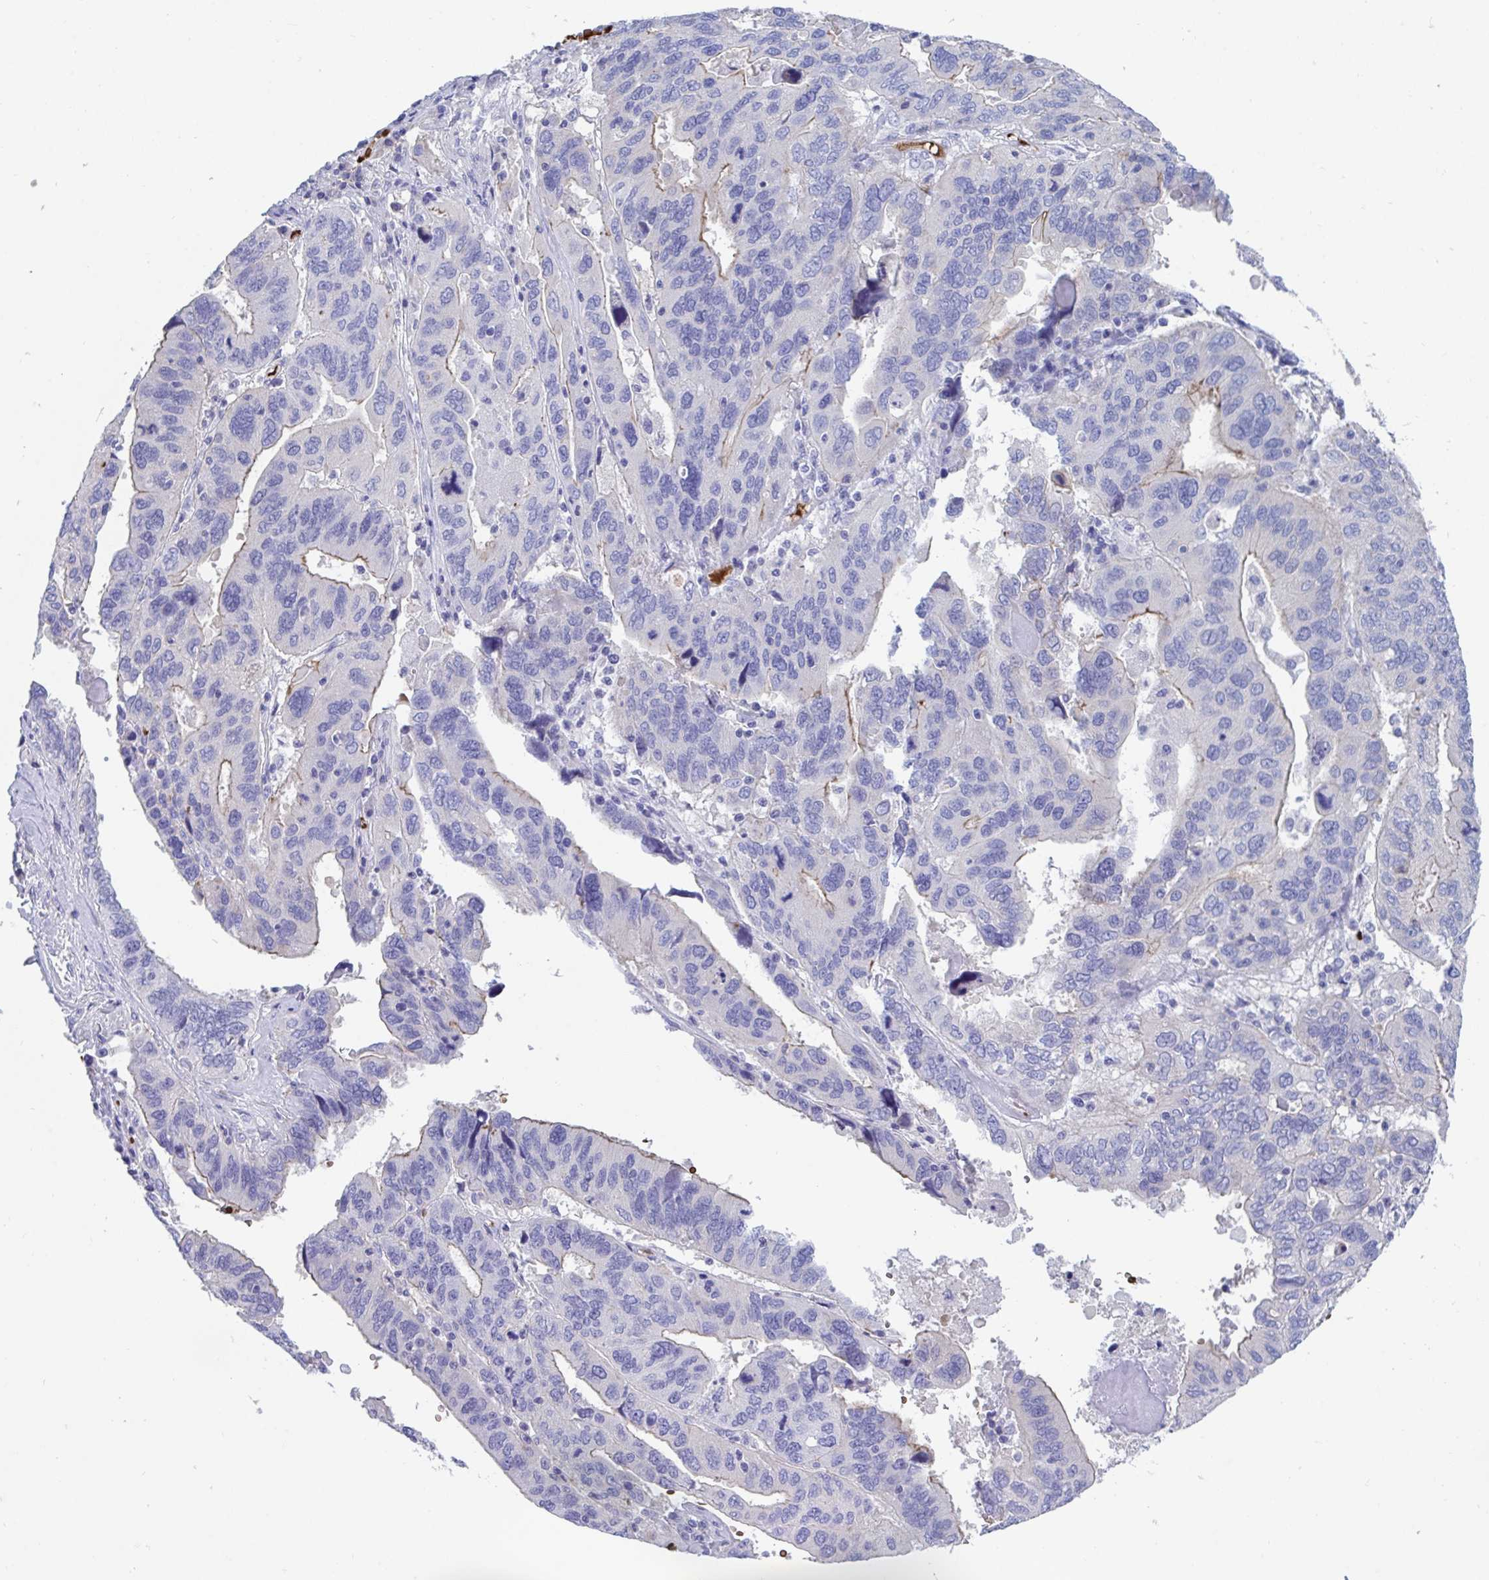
{"staining": {"intensity": "weak", "quantity": "<25%", "location": "cytoplasmic/membranous"}, "tissue": "ovarian cancer", "cell_type": "Tumor cells", "image_type": "cancer", "snomed": [{"axis": "morphology", "description": "Cystadenocarcinoma, serous, NOS"}, {"axis": "topography", "description": "Ovary"}], "caption": "A micrograph of ovarian serous cystadenocarcinoma stained for a protein reveals no brown staining in tumor cells.", "gene": "TTC30B", "patient": {"sex": "female", "age": 79}}